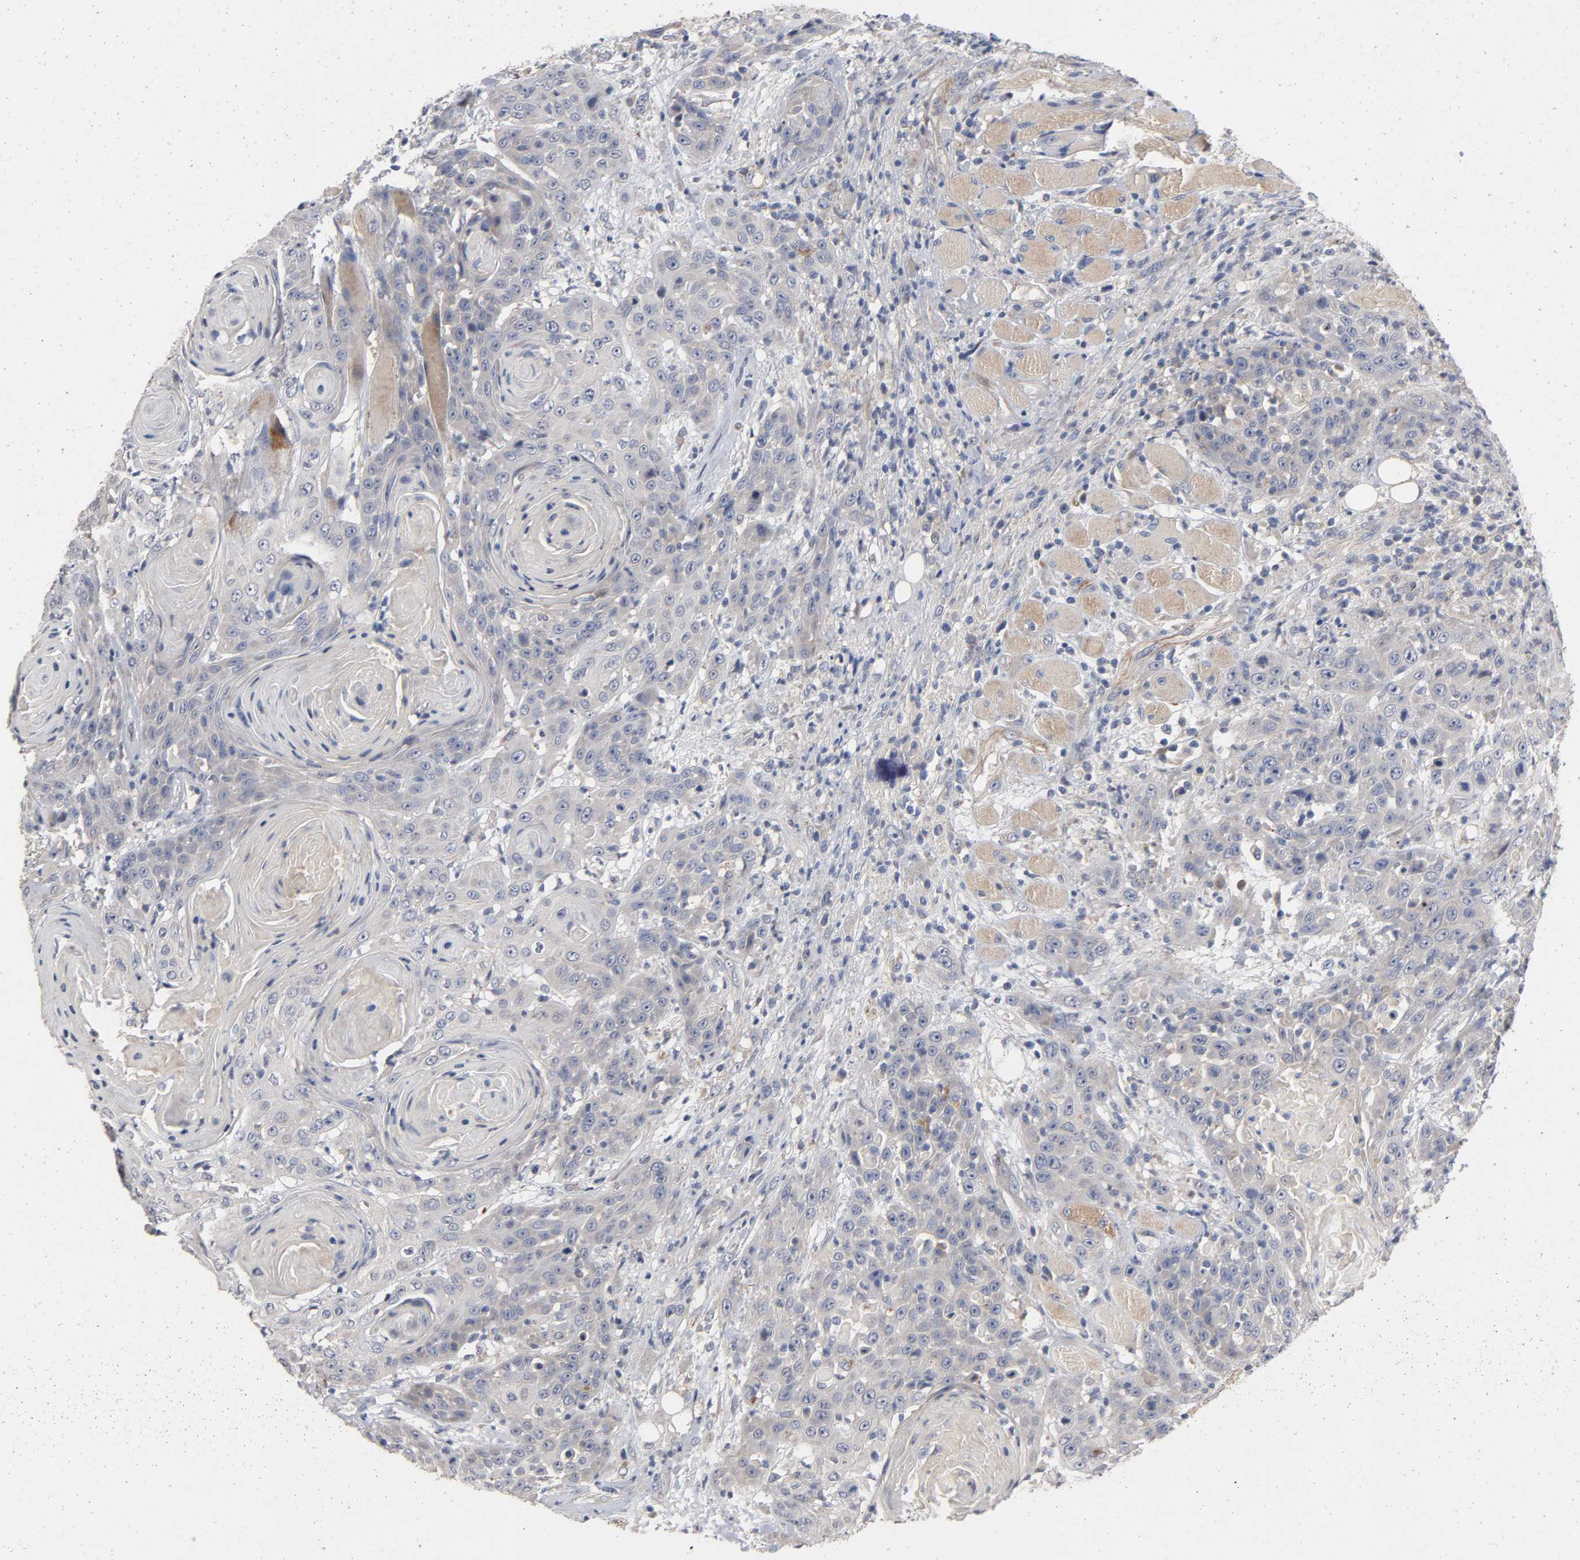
{"staining": {"intensity": "weak", "quantity": "25%-75%", "location": "cytoplasmic/membranous"}, "tissue": "head and neck cancer", "cell_type": "Tumor cells", "image_type": "cancer", "snomed": [{"axis": "morphology", "description": "Squamous cell carcinoma, NOS"}, {"axis": "topography", "description": "Head-Neck"}], "caption": "Protein analysis of squamous cell carcinoma (head and neck) tissue exhibits weak cytoplasmic/membranous positivity in approximately 25%-75% of tumor cells.", "gene": "CCDC134", "patient": {"sex": "female", "age": 84}}